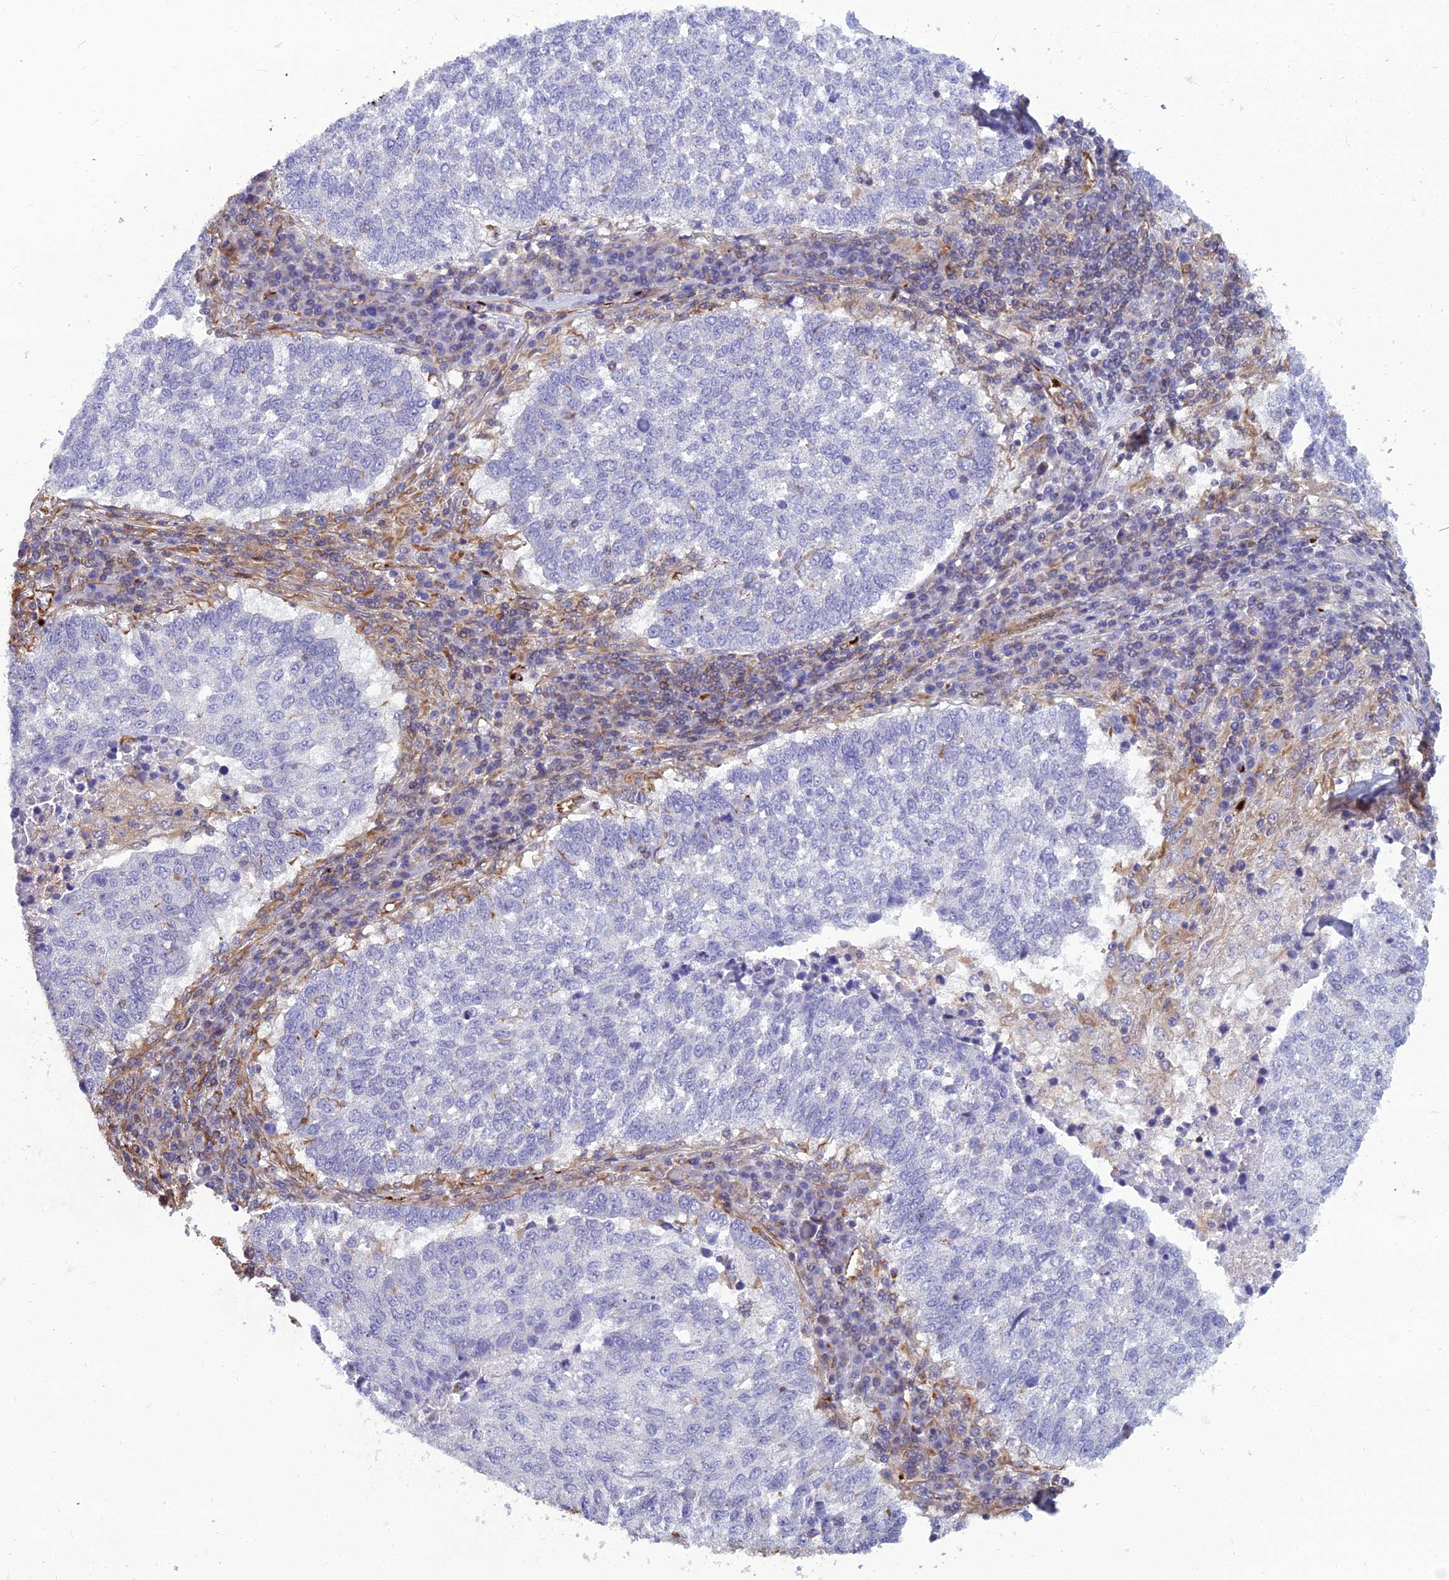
{"staining": {"intensity": "negative", "quantity": "none", "location": "none"}, "tissue": "lung cancer", "cell_type": "Tumor cells", "image_type": "cancer", "snomed": [{"axis": "morphology", "description": "Squamous cell carcinoma, NOS"}, {"axis": "topography", "description": "Lung"}], "caption": "This is an immunohistochemistry photomicrograph of human squamous cell carcinoma (lung). There is no expression in tumor cells.", "gene": "PSMD11", "patient": {"sex": "male", "age": 73}}